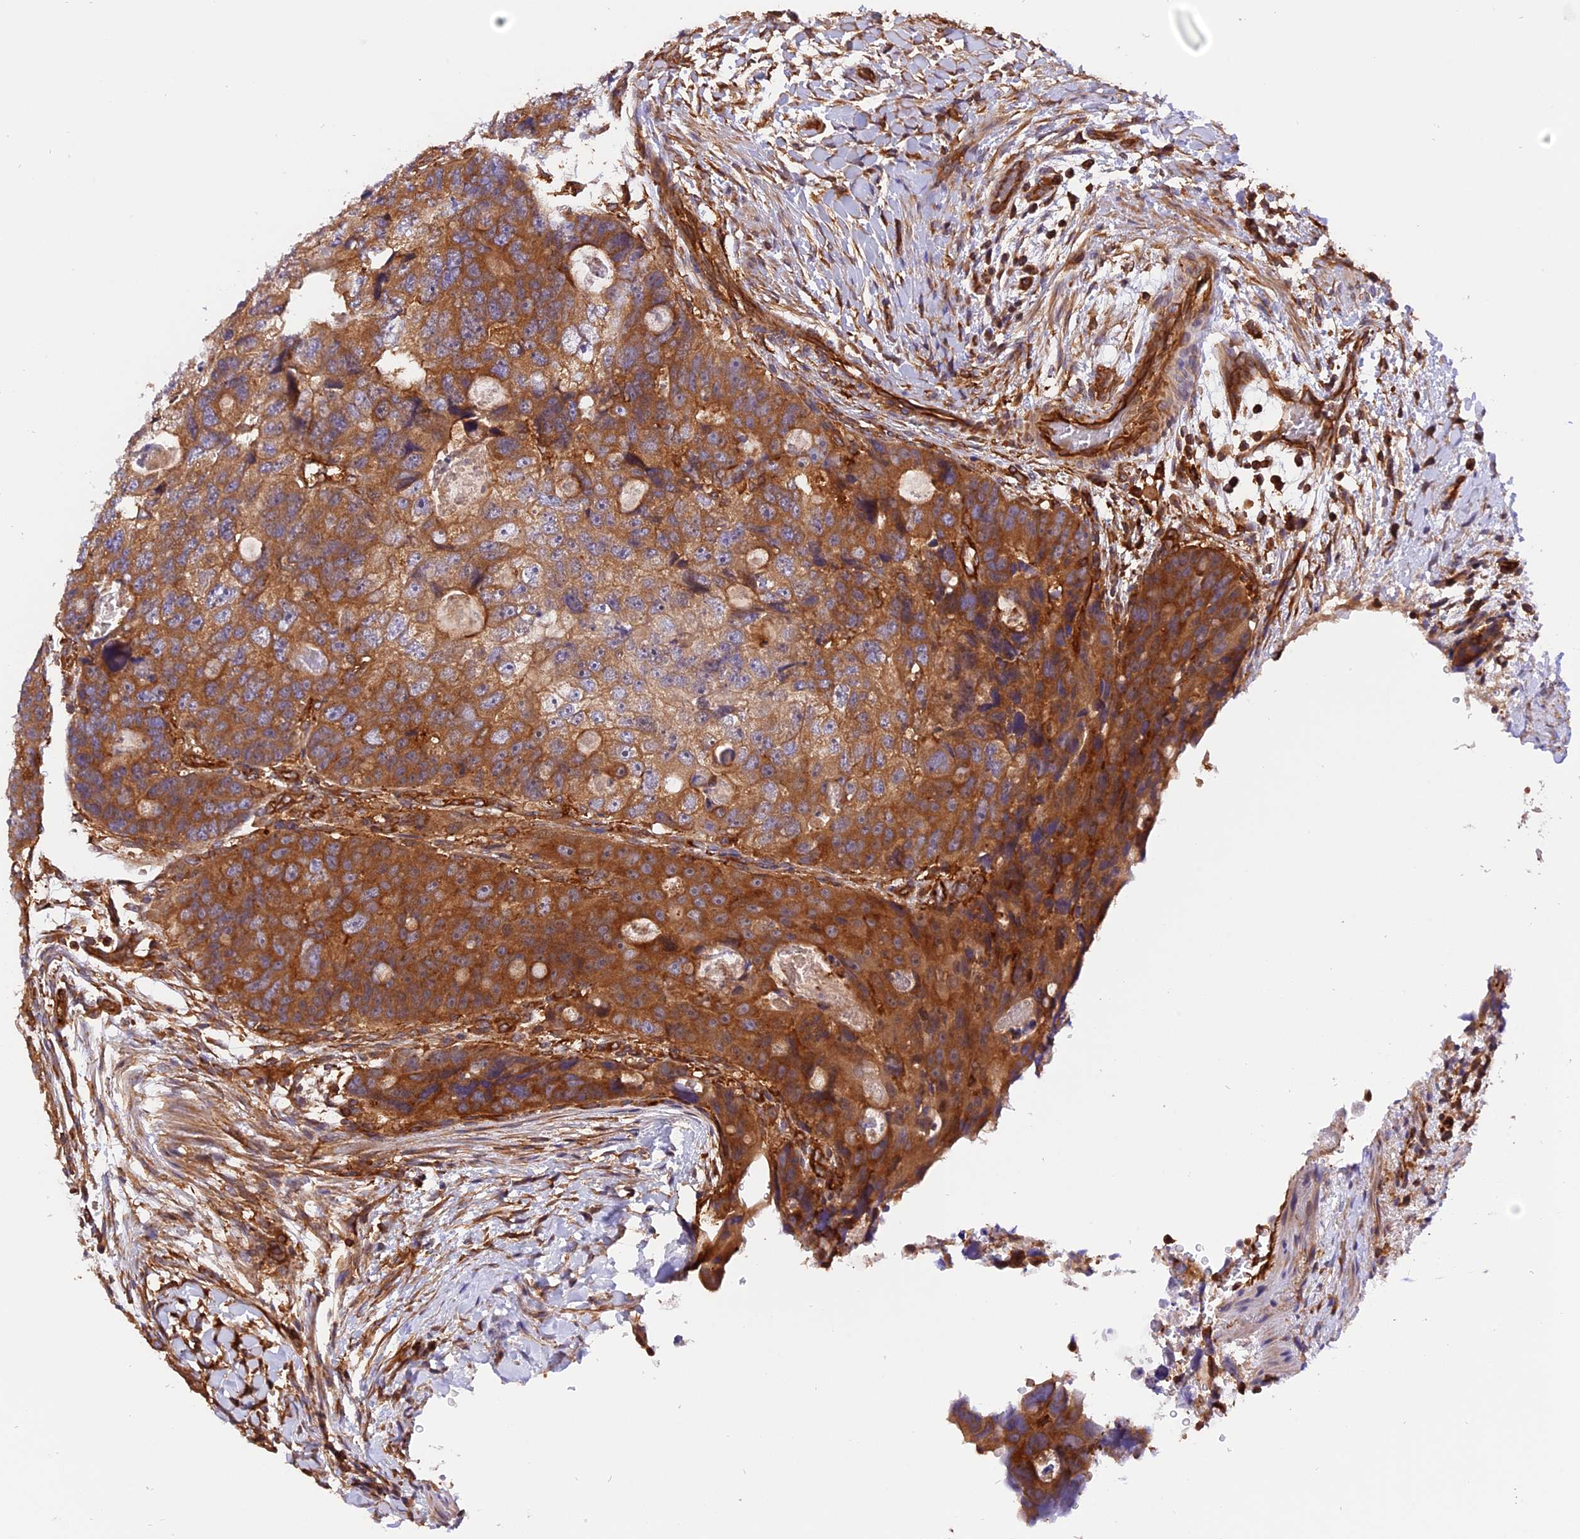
{"staining": {"intensity": "strong", "quantity": "25%-75%", "location": "cytoplasmic/membranous"}, "tissue": "colorectal cancer", "cell_type": "Tumor cells", "image_type": "cancer", "snomed": [{"axis": "morphology", "description": "Adenocarcinoma, NOS"}, {"axis": "topography", "description": "Rectum"}], "caption": "Adenocarcinoma (colorectal) was stained to show a protein in brown. There is high levels of strong cytoplasmic/membranous expression in approximately 25%-75% of tumor cells.", "gene": "C5orf22", "patient": {"sex": "male", "age": 59}}